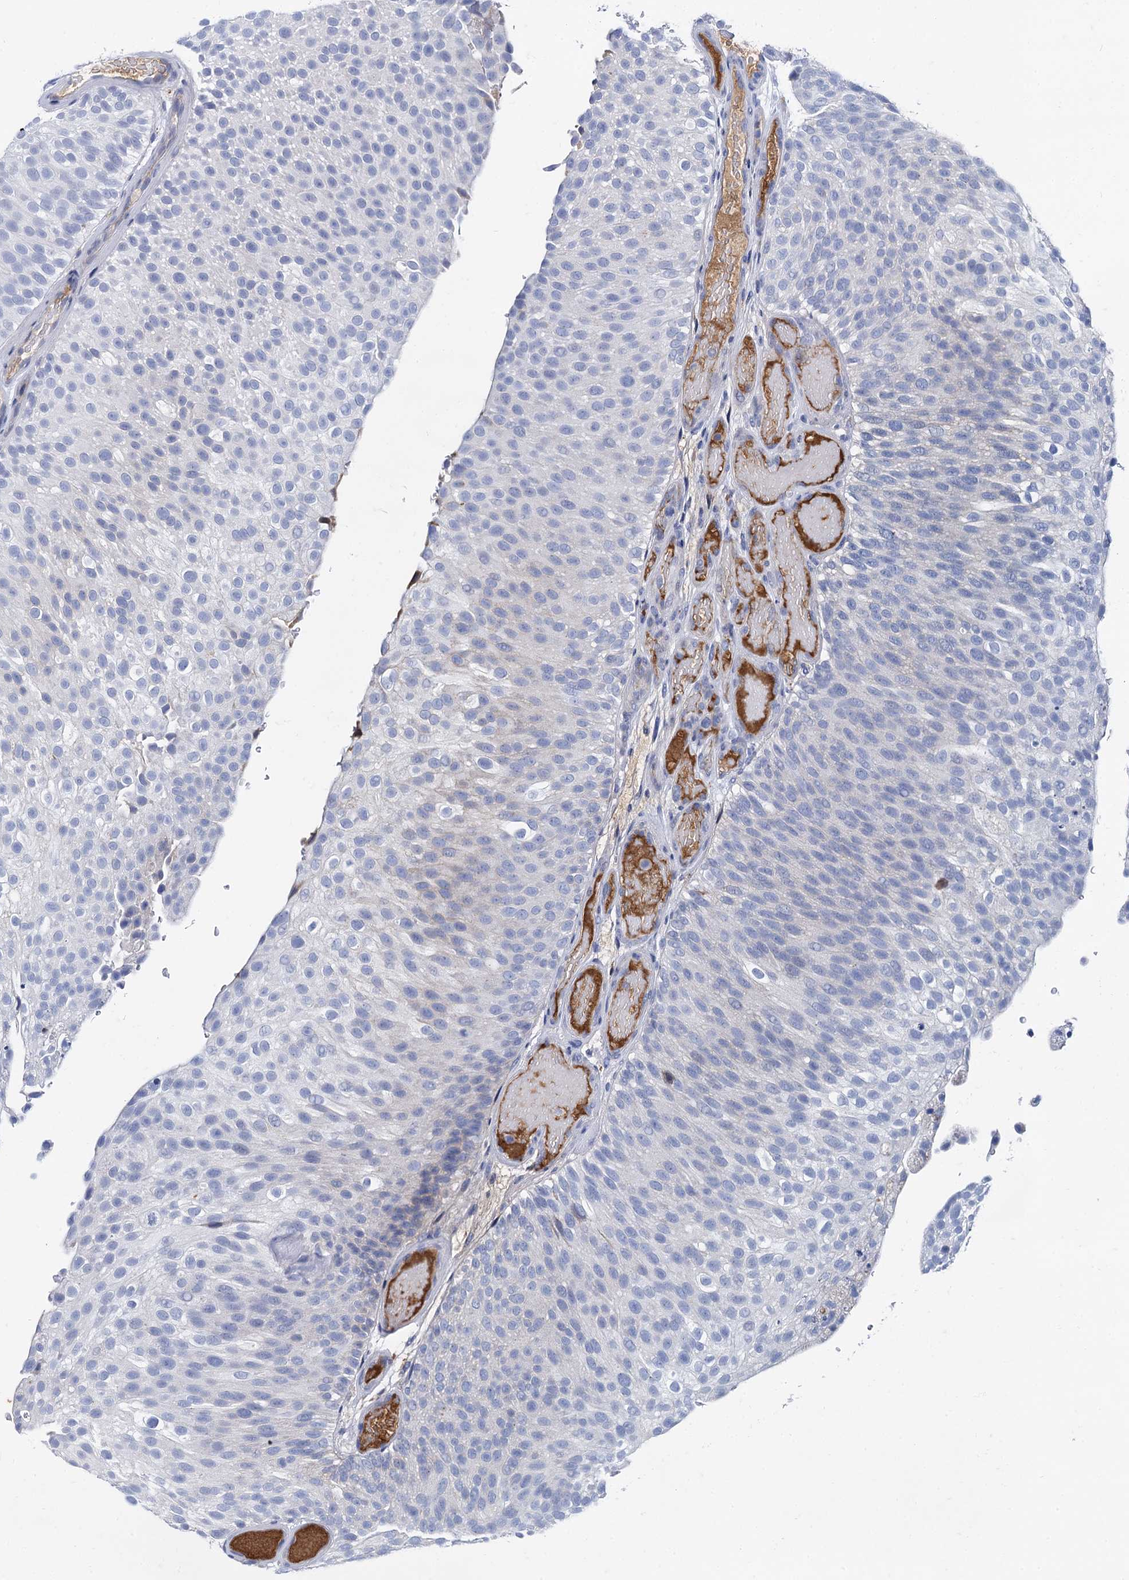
{"staining": {"intensity": "negative", "quantity": "none", "location": "none"}, "tissue": "urothelial cancer", "cell_type": "Tumor cells", "image_type": "cancer", "snomed": [{"axis": "morphology", "description": "Urothelial carcinoma, Low grade"}, {"axis": "topography", "description": "Urinary bladder"}], "caption": "Urothelial cancer was stained to show a protein in brown. There is no significant staining in tumor cells.", "gene": "TMEM72", "patient": {"sex": "male", "age": 78}}